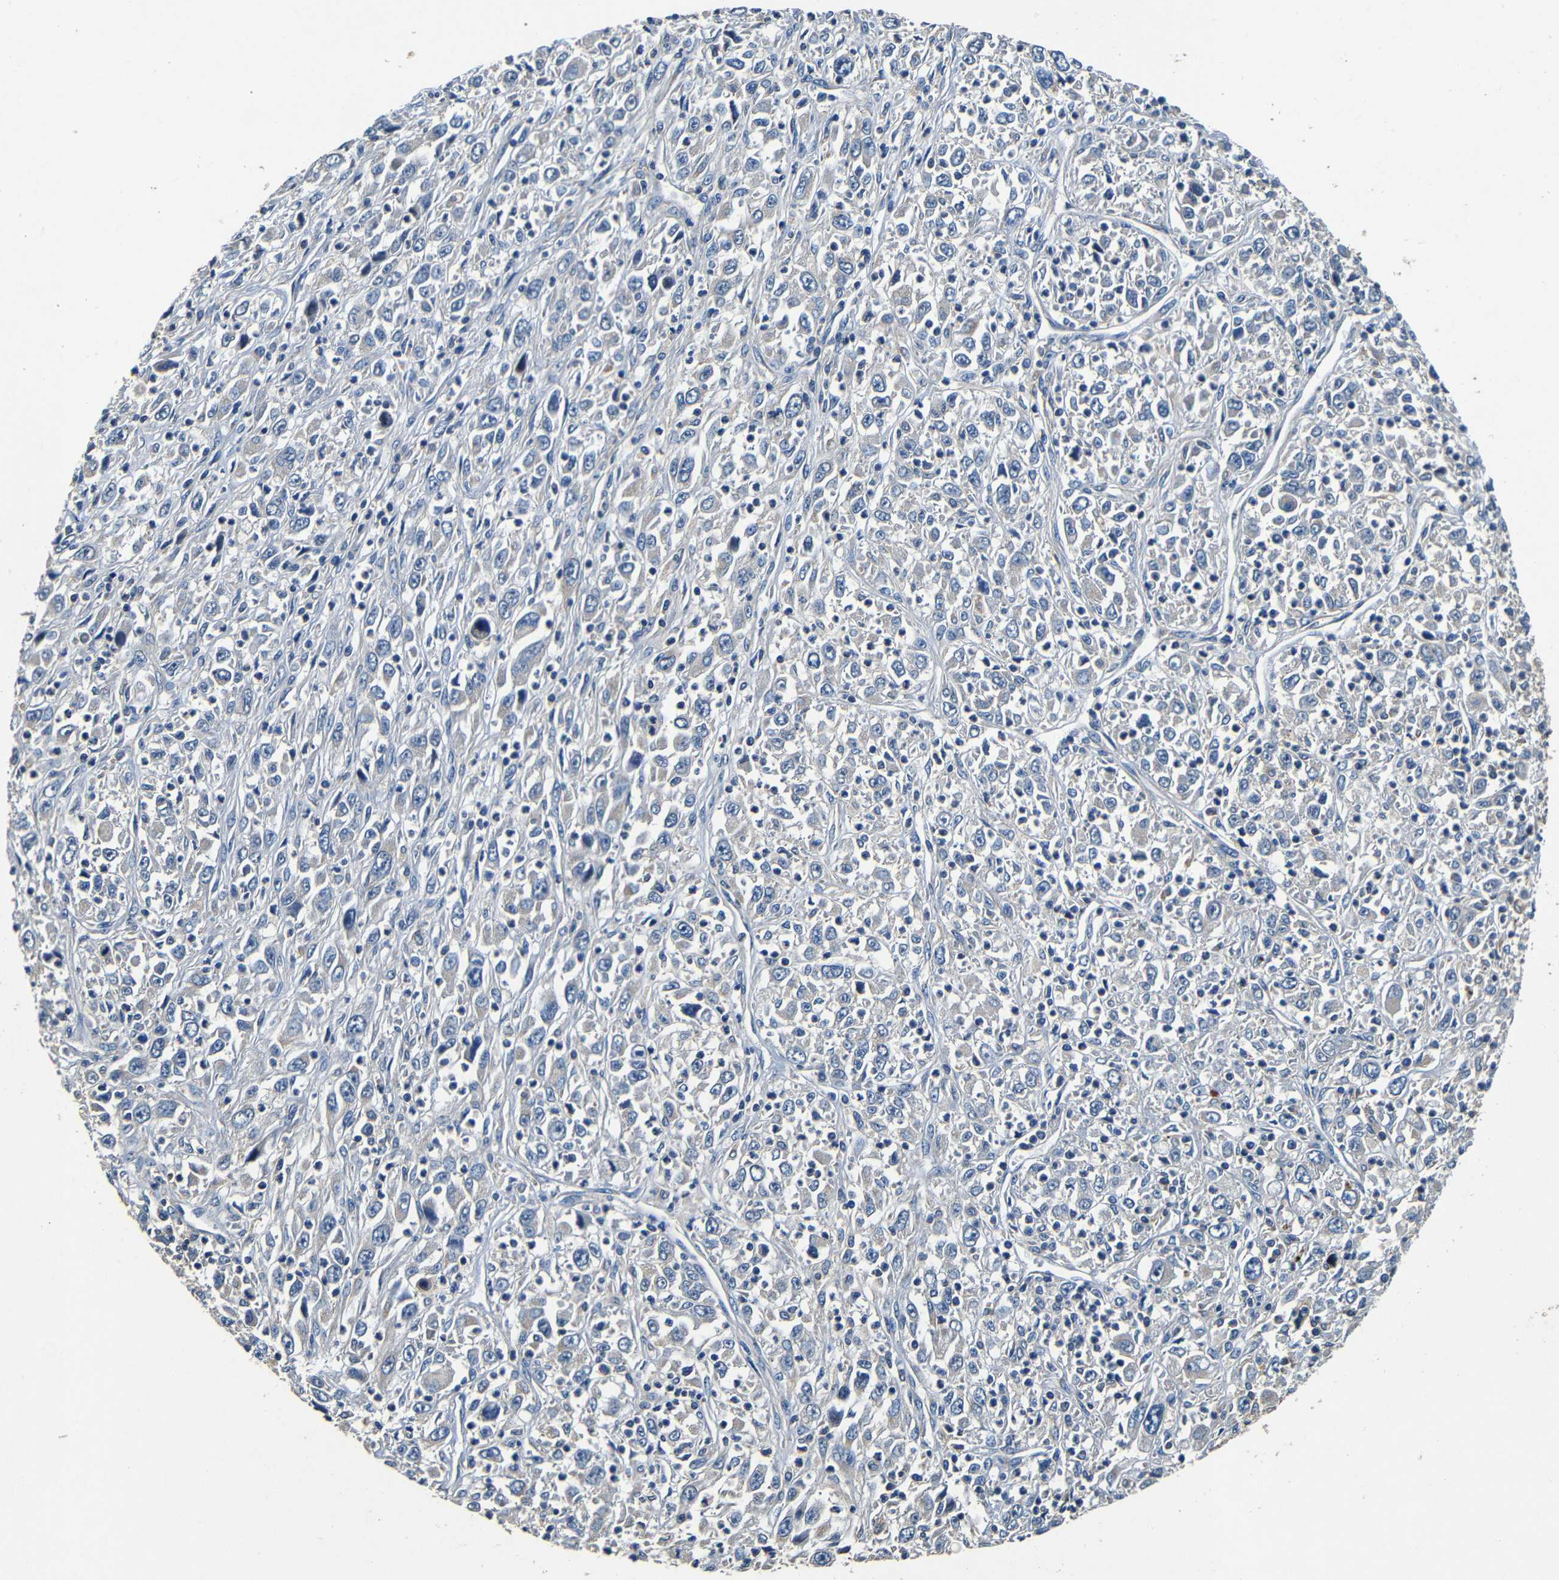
{"staining": {"intensity": "negative", "quantity": "none", "location": "none"}, "tissue": "melanoma", "cell_type": "Tumor cells", "image_type": "cancer", "snomed": [{"axis": "morphology", "description": "Malignant melanoma, Metastatic site"}, {"axis": "topography", "description": "Skin"}], "caption": "This is a photomicrograph of immunohistochemistry staining of melanoma, which shows no positivity in tumor cells. (Stains: DAB (3,3'-diaminobenzidine) IHC with hematoxylin counter stain, Microscopy: brightfield microscopy at high magnification).", "gene": "MTX1", "patient": {"sex": "female", "age": 56}}